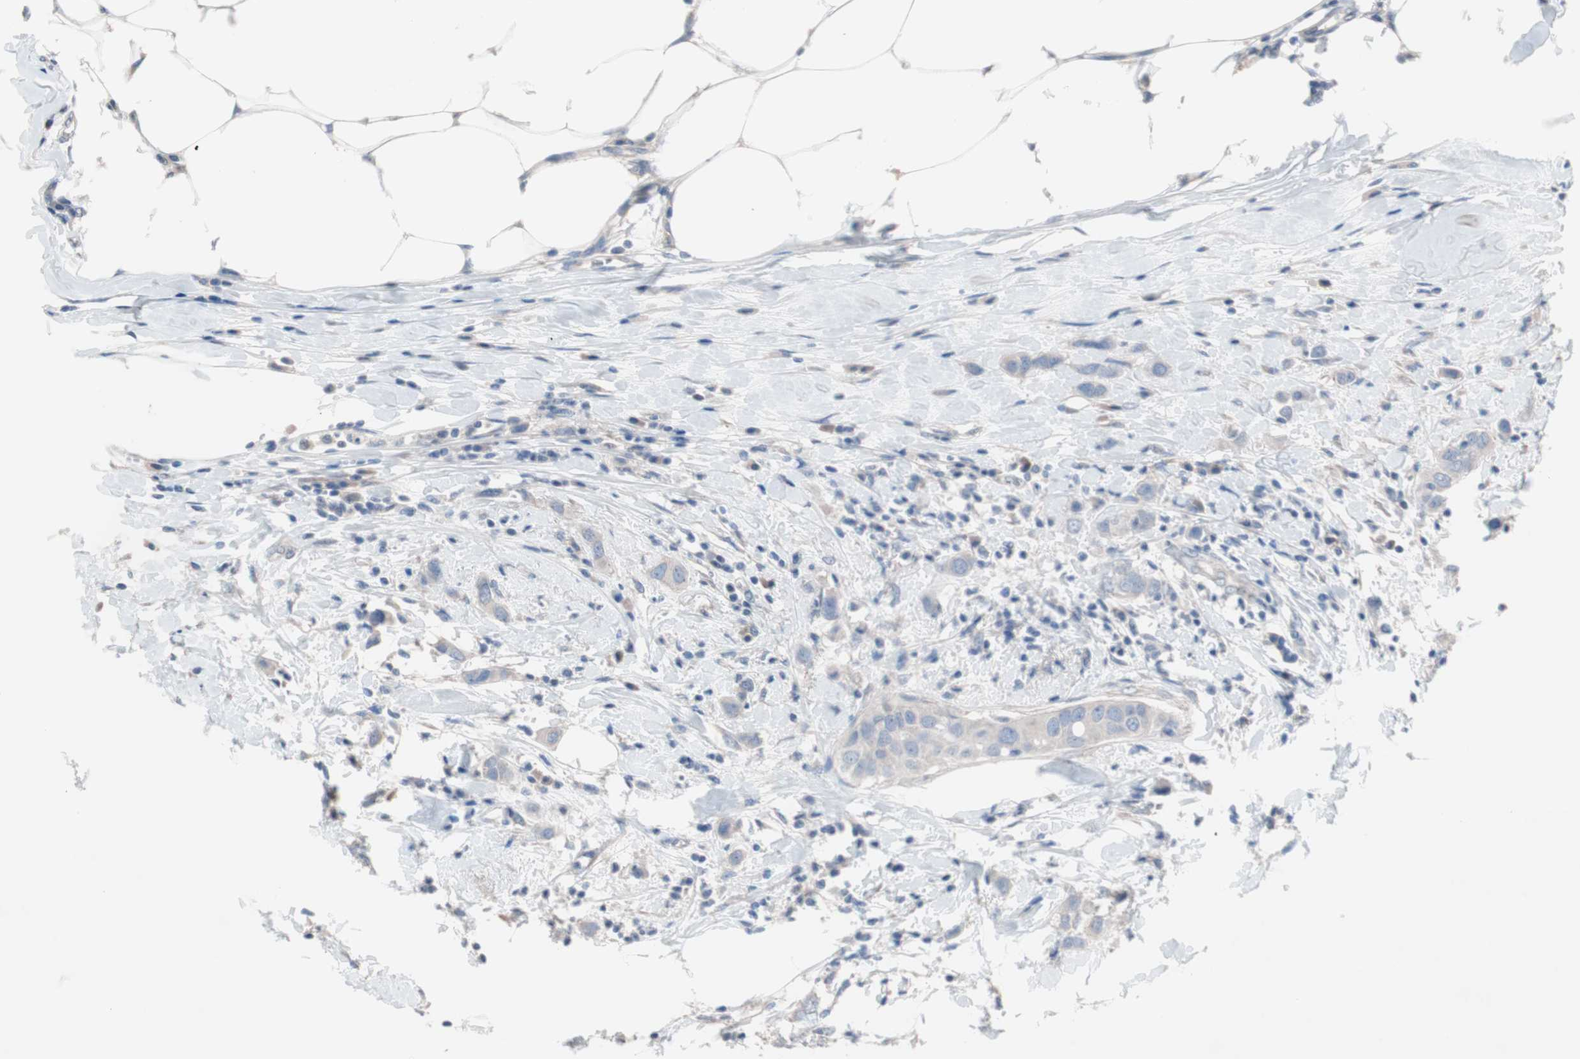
{"staining": {"intensity": "negative", "quantity": "none", "location": "none"}, "tissue": "breast cancer", "cell_type": "Tumor cells", "image_type": "cancer", "snomed": [{"axis": "morphology", "description": "Duct carcinoma"}, {"axis": "topography", "description": "Breast"}], "caption": "Immunohistochemical staining of human breast cancer shows no significant expression in tumor cells. (Stains: DAB (3,3'-diaminobenzidine) immunohistochemistry (IHC) with hematoxylin counter stain, Microscopy: brightfield microscopy at high magnification).", "gene": "ULBP1", "patient": {"sex": "female", "age": 50}}